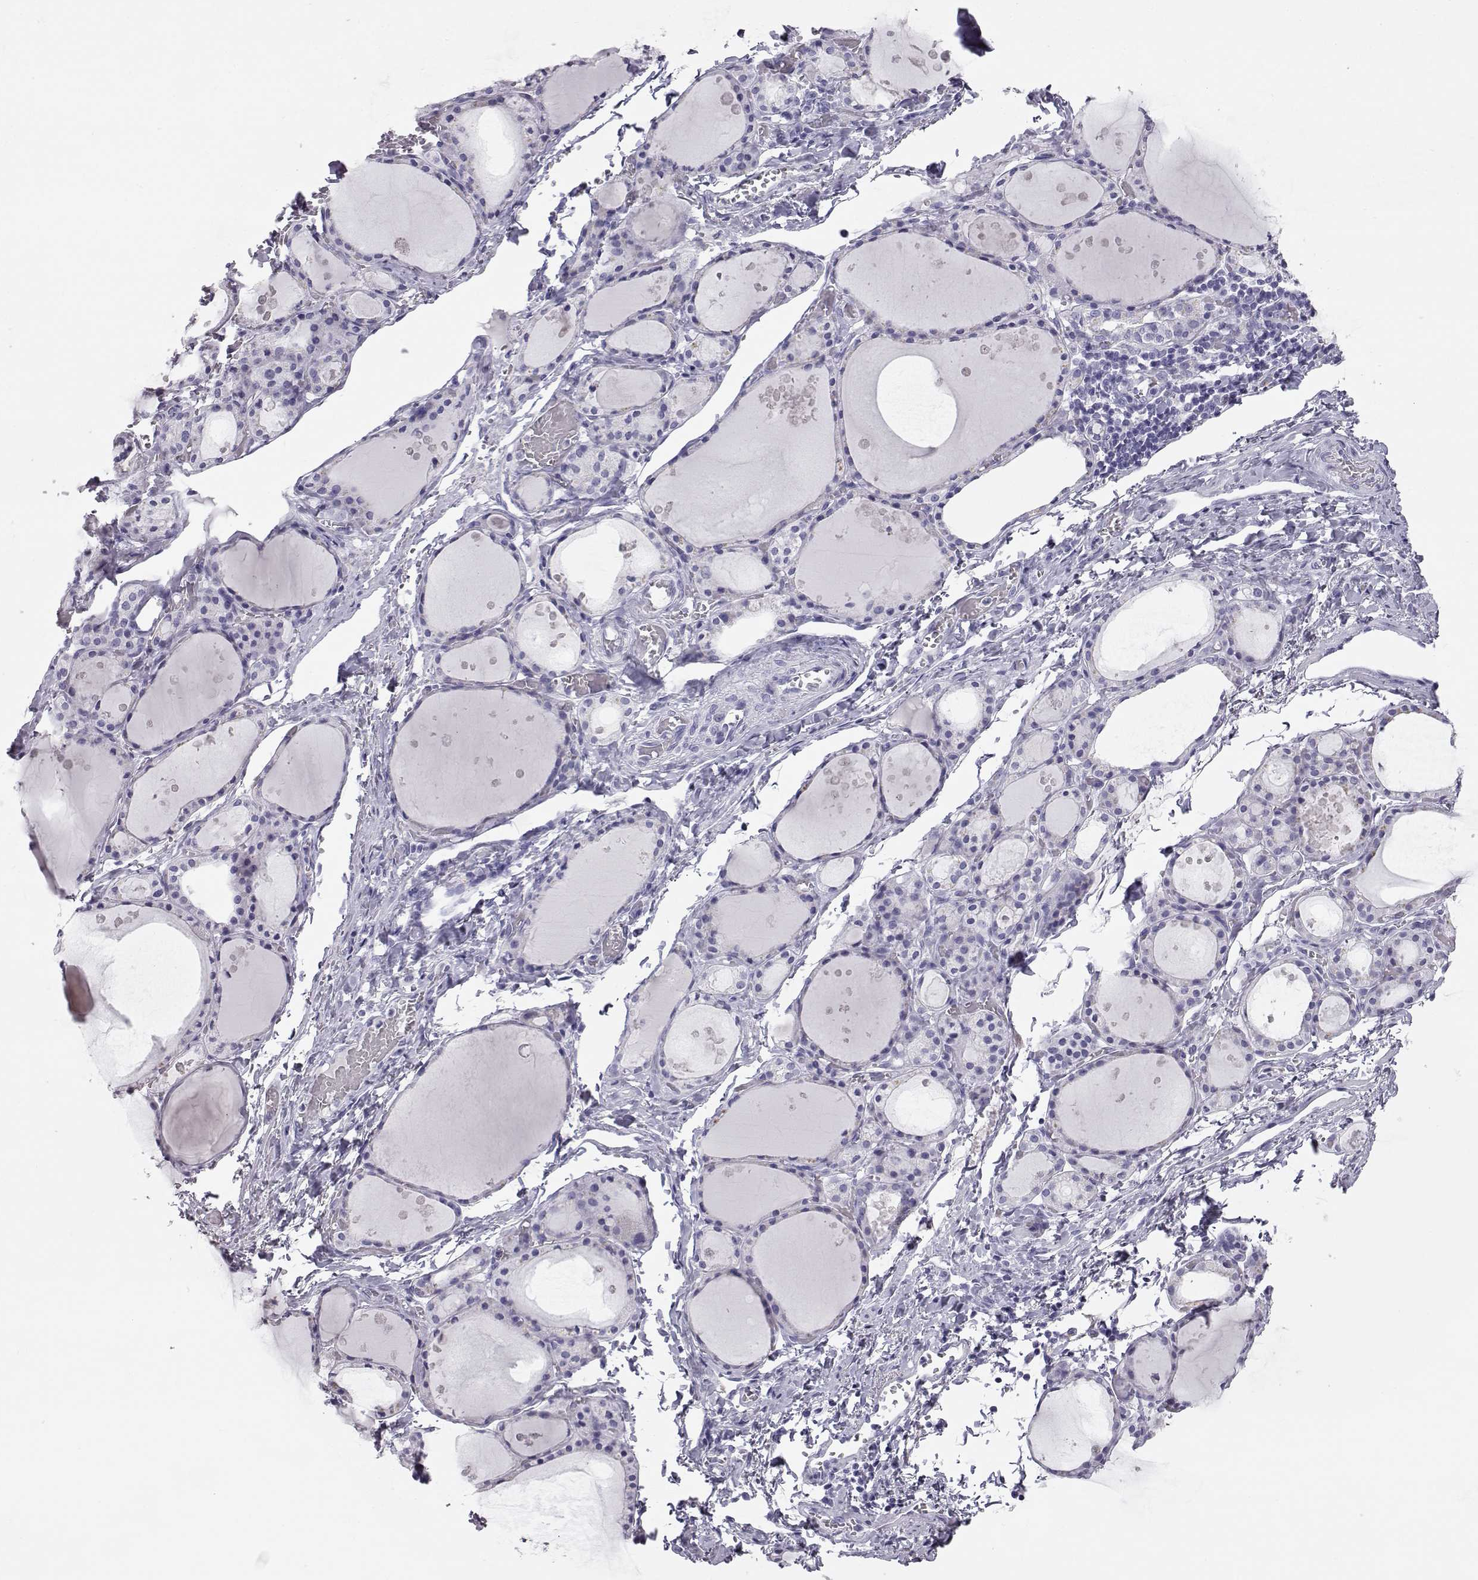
{"staining": {"intensity": "negative", "quantity": "none", "location": "none"}, "tissue": "thyroid gland", "cell_type": "Glandular cells", "image_type": "normal", "snomed": [{"axis": "morphology", "description": "Normal tissue, NOS"}, {"axis": "topography", "description": "Thyroid gland"}], "caption": "This photomicrograph is of benign thyroid gland stained with immunohistochemistry (IHC) to label a protein in brown with the nuclei are counter-stained blue. There is no positivity in glandular cells. Nuclei are stained in blue.", "gene": "ITLN1", "patient": {"sex": "male", "age": 68}}